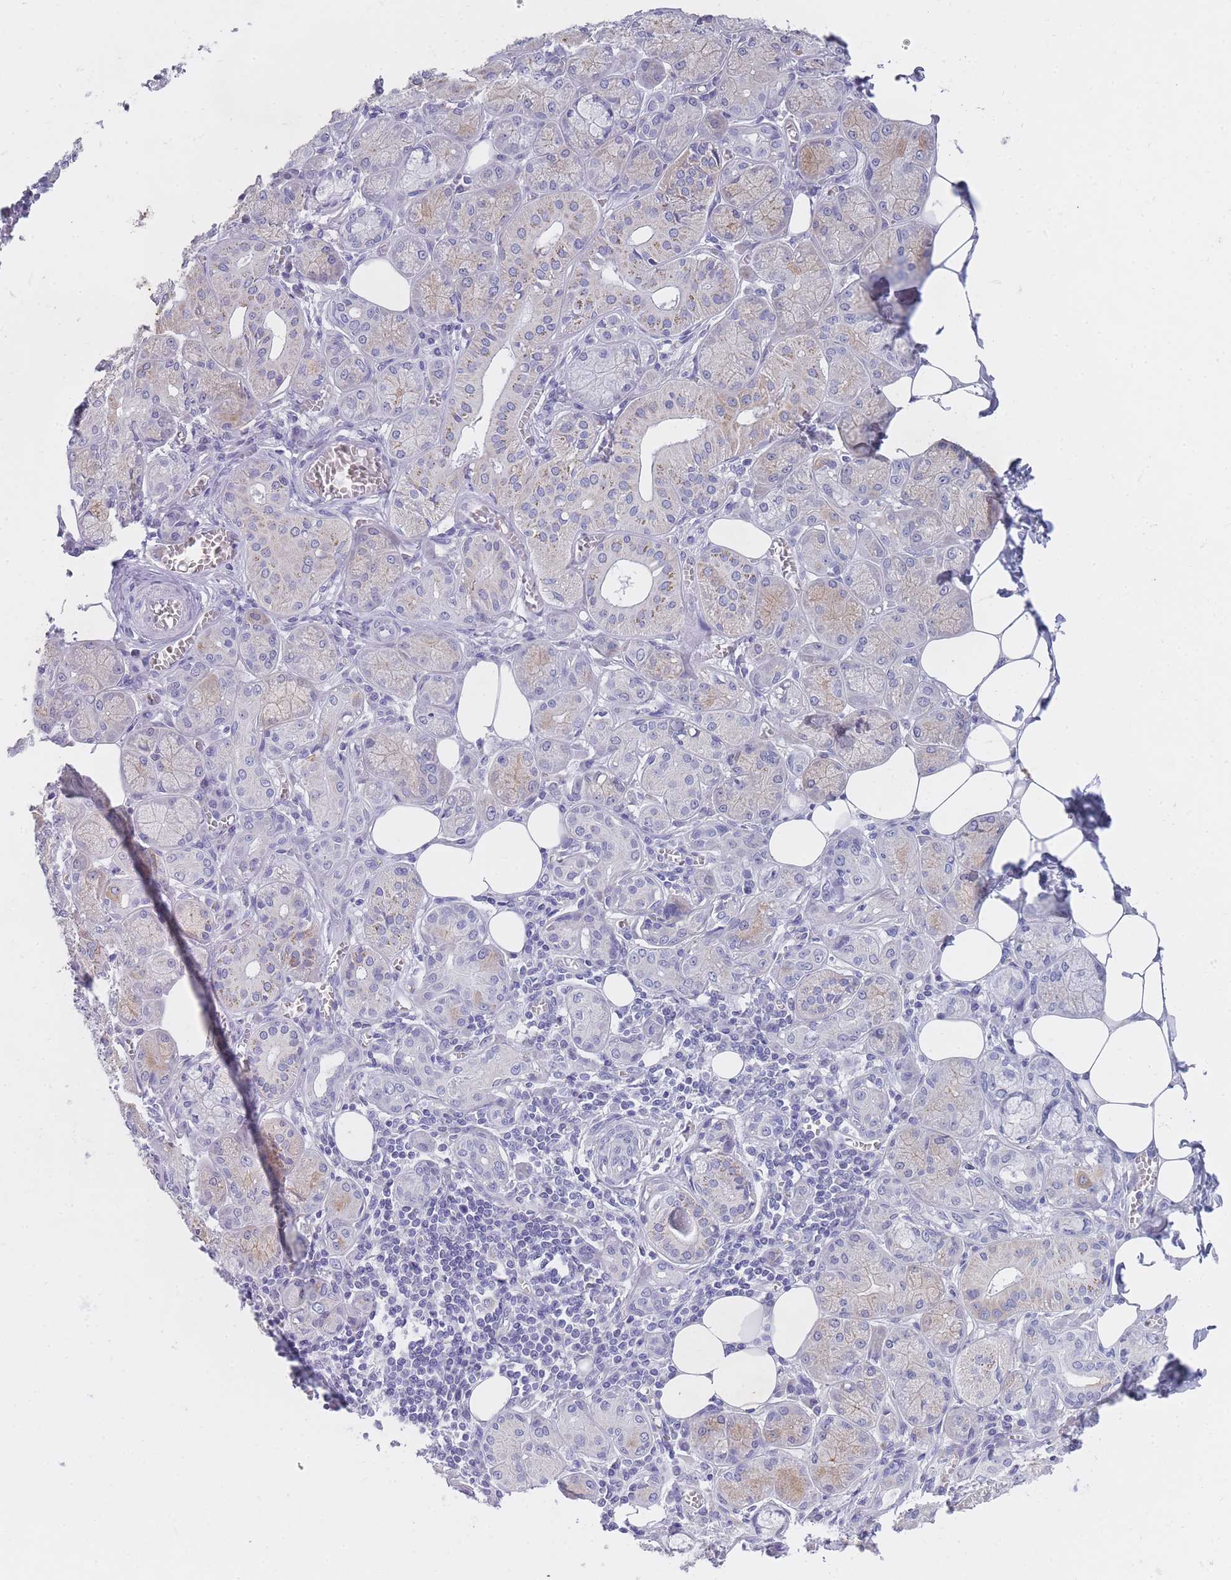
{"staining": {"intensity": "moderate", "quantity": "<25%", "location": "cytoplasmic/membranous"}, "tissue": "salivary gland", "cell_type": "Glandular cells", "image_type": "normal", "snomed": [{"axis": "morphology", "description": "Normal tissue, NOS"}, {"axis": "topography", "description": "Salivary gland"}], "caption": "IHC histopathology image of benign human salivary gland stained for a protein (brown), which displays low levels of moderate cytoplasmic/membranous positivity in approximately <25% of glandular cells.", "gene": "MRPS14", "patient": {"sex": "male", "age": 74}}